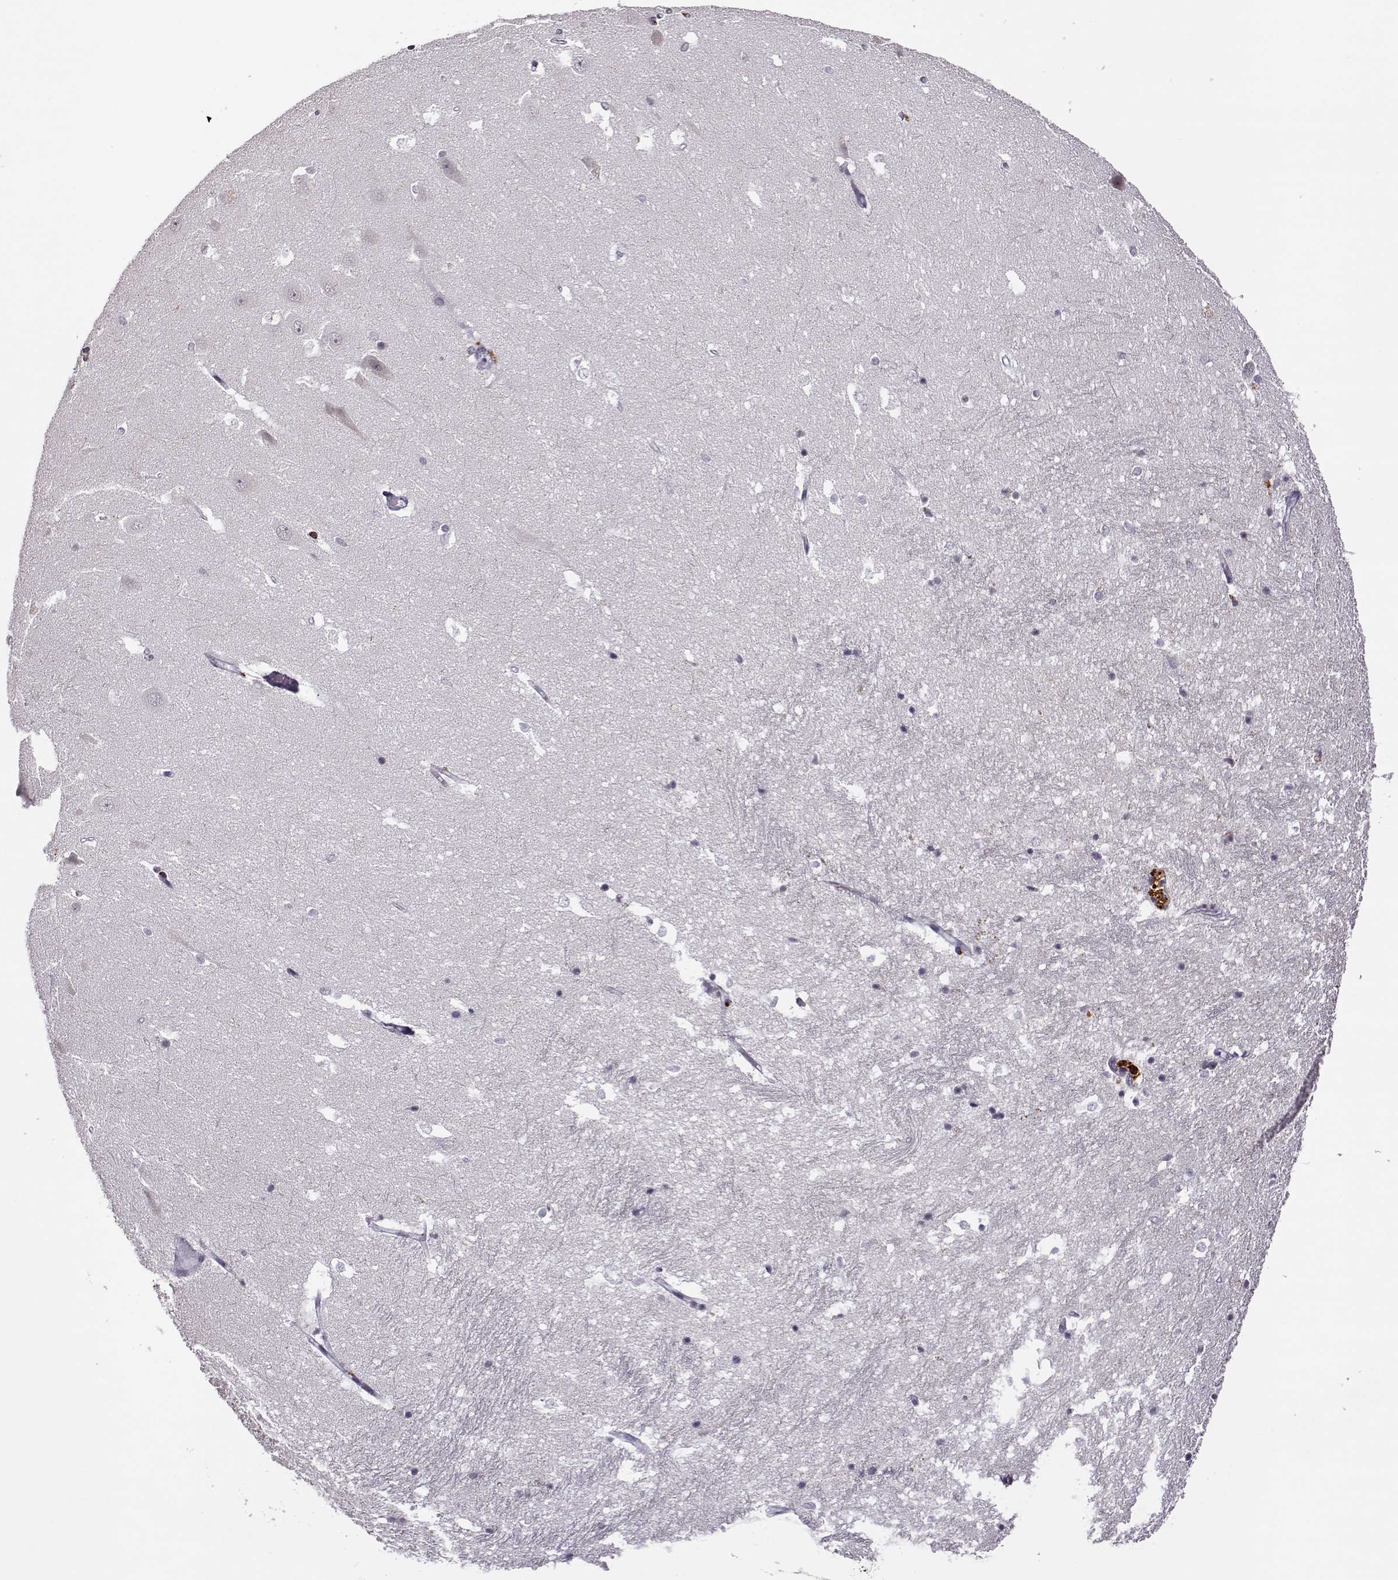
{"staining": {"intensity": "negative", "quantity": "none", "location": "none"}, "tissue": "hippocampus", "cell_type": "Glial cells", "image_type": "normal", "snomed": [{"axis": "morphology", "description": "Normal tissue, NOS"}, {"axis": "topography", "description": "Hippocampus"}], "caption": "The image exhibits no significant staining in glial cells of hippocampus.", "gene": "VGF", "patient": {"sex": "male", "age": 44}}